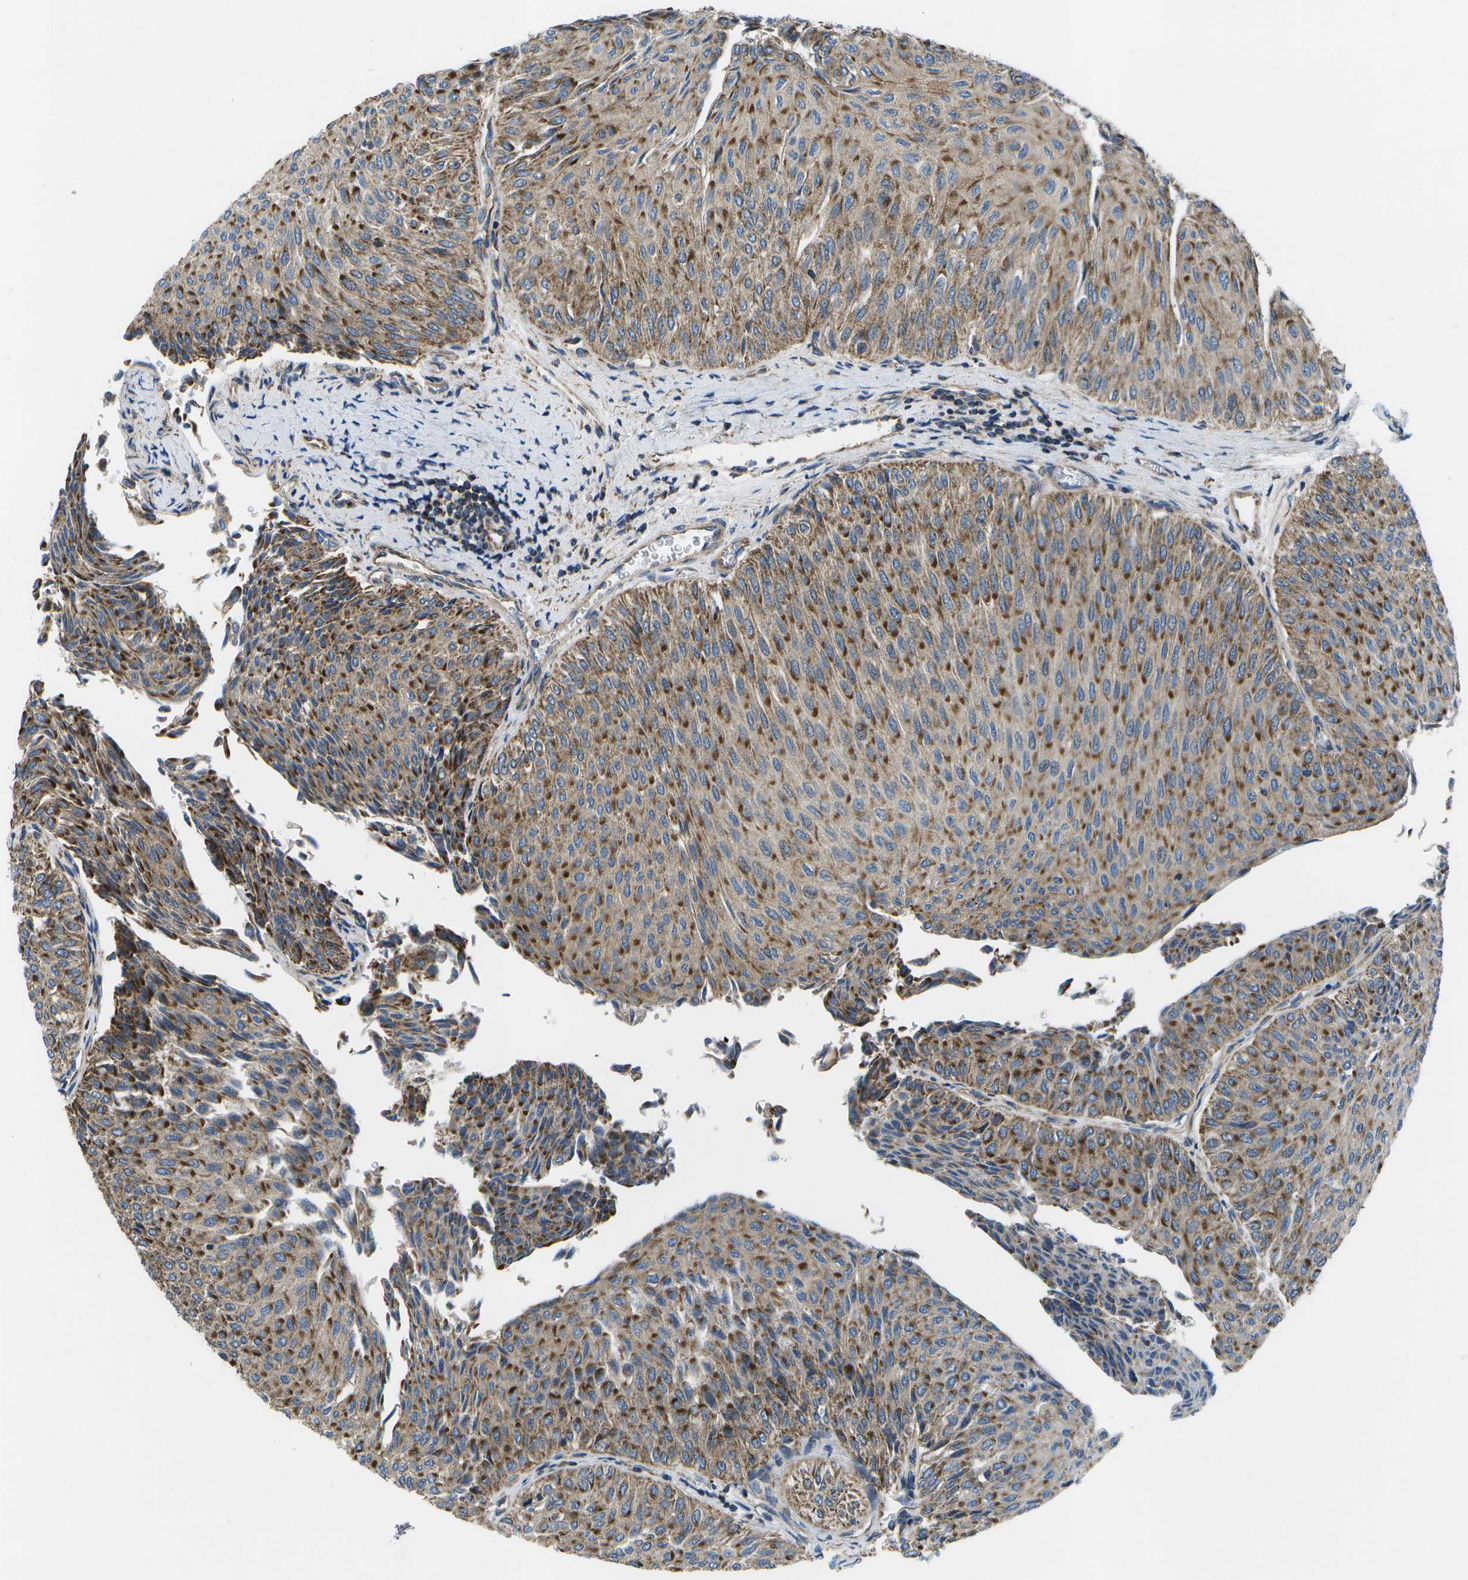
{"staining": {"intensity": "moderate", "quantity": ">75%", "location": "cytoplasmic/membranous"}, "tissue": "urothelial cancer", "cell_type": "Tumor cells", "image_type": "cancer", "snomed": [{"axis": "morphology", "description": "Urothelial carcinoma, Low grade"}, {"axis": "topography", "description": "Urinary bladder"}], "caption": "Human urothelial cancer stained with a protein marker exhibits moderate staining in tumor cells.", "gene": "MVK", "patient": {"sex": "male", "age": 78}}